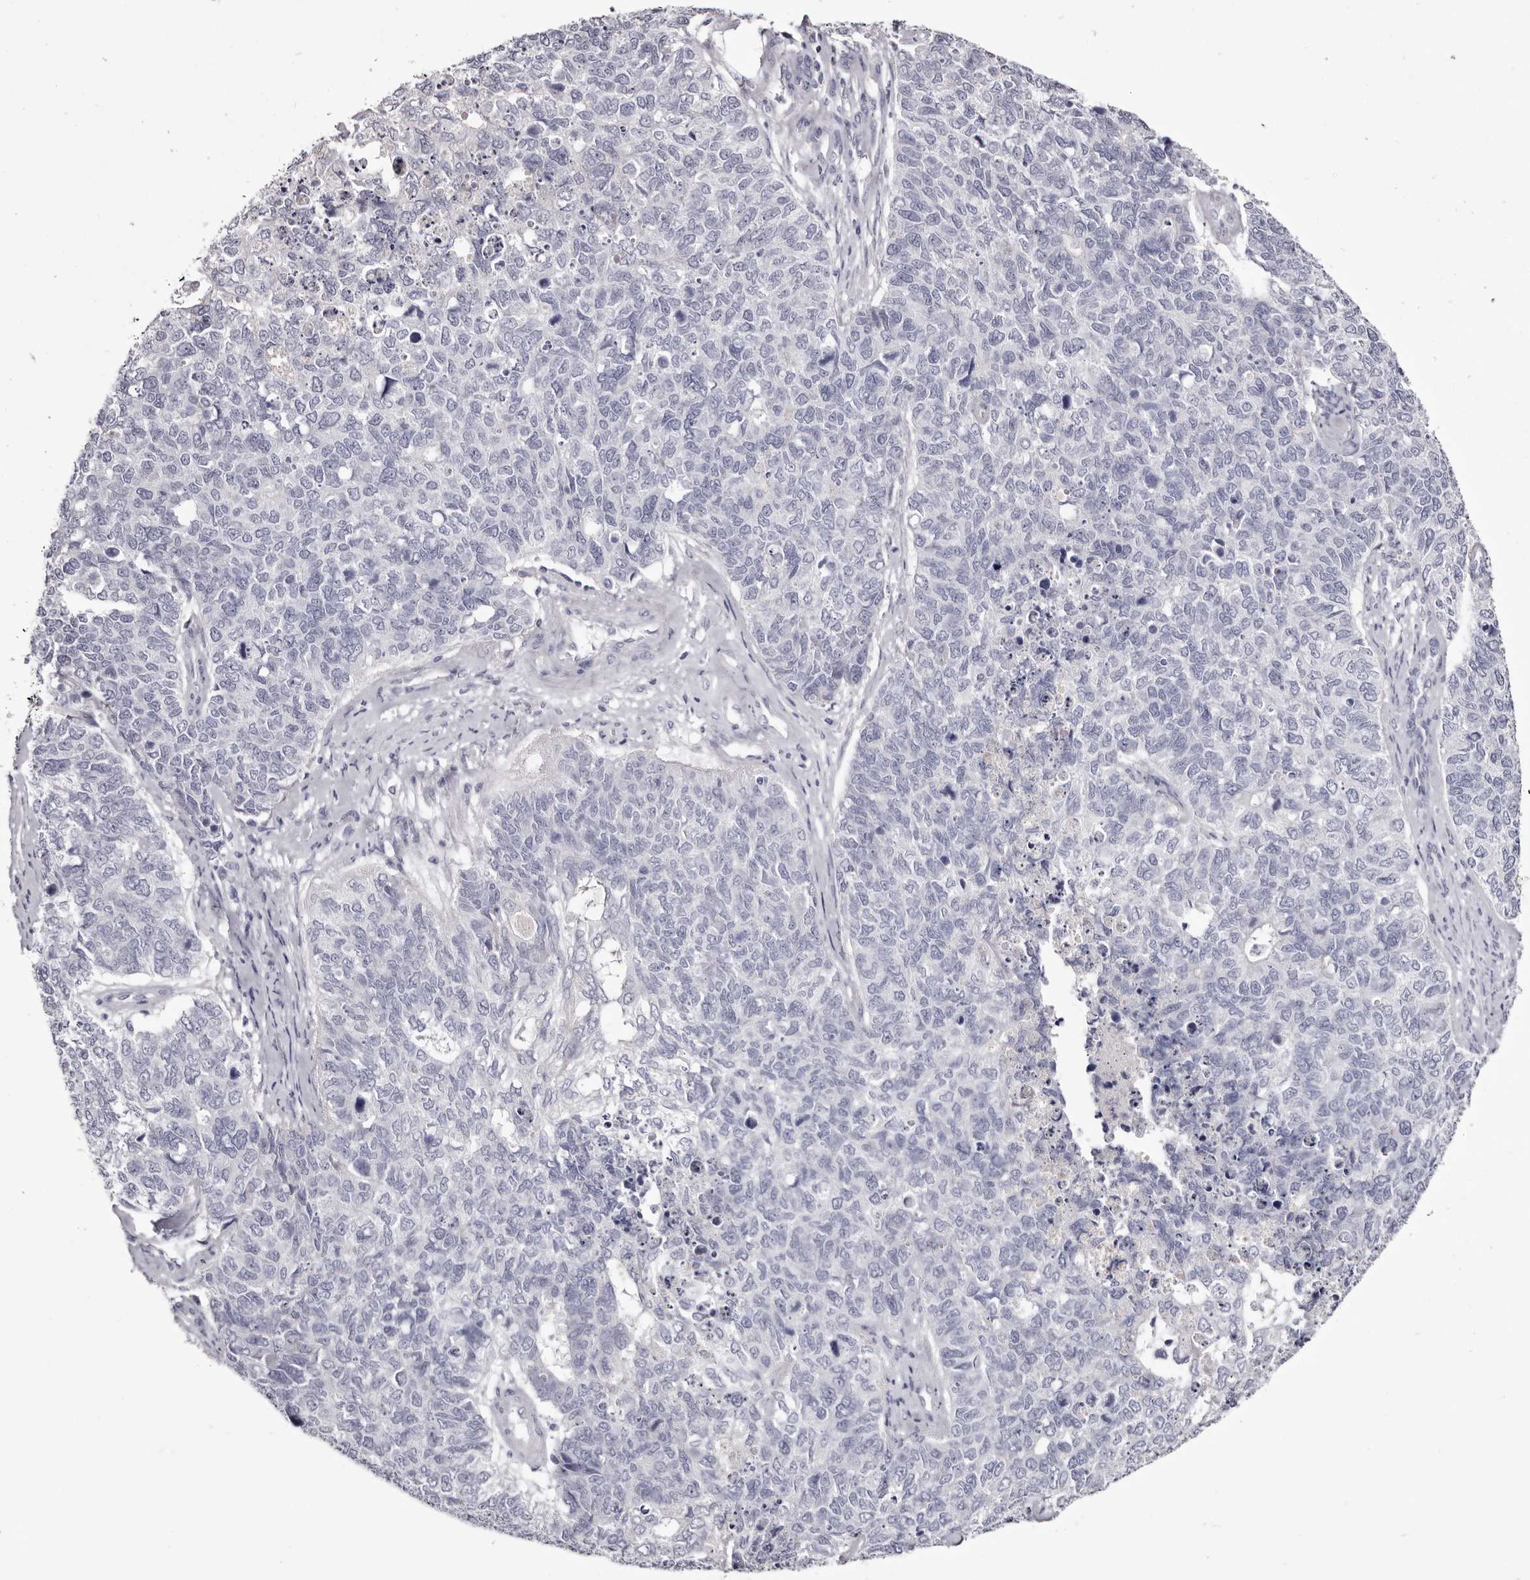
{"staining": {"intensity": "negative", "quantity": "none", "location": "none"}, "tissue": "cervical cancer", "cell_type": "Tumor cells", "image_type": "cancer", "snomed": [{"axis": "morphology", "description": "Squamous cell carcinoma, NOS"}, {"axis": "topography", "description": "Cervix"}], "caption": "Tumor cells show no significant protein expression in cervical squamous cell carcinoma. (Brightfield microscopy of DAB (3,3'-diaminobenzidine) immunohistochemistry (IHC) at high magnification).", "gene": "CA6", "patient": {"sex": "female", "age": 63}}